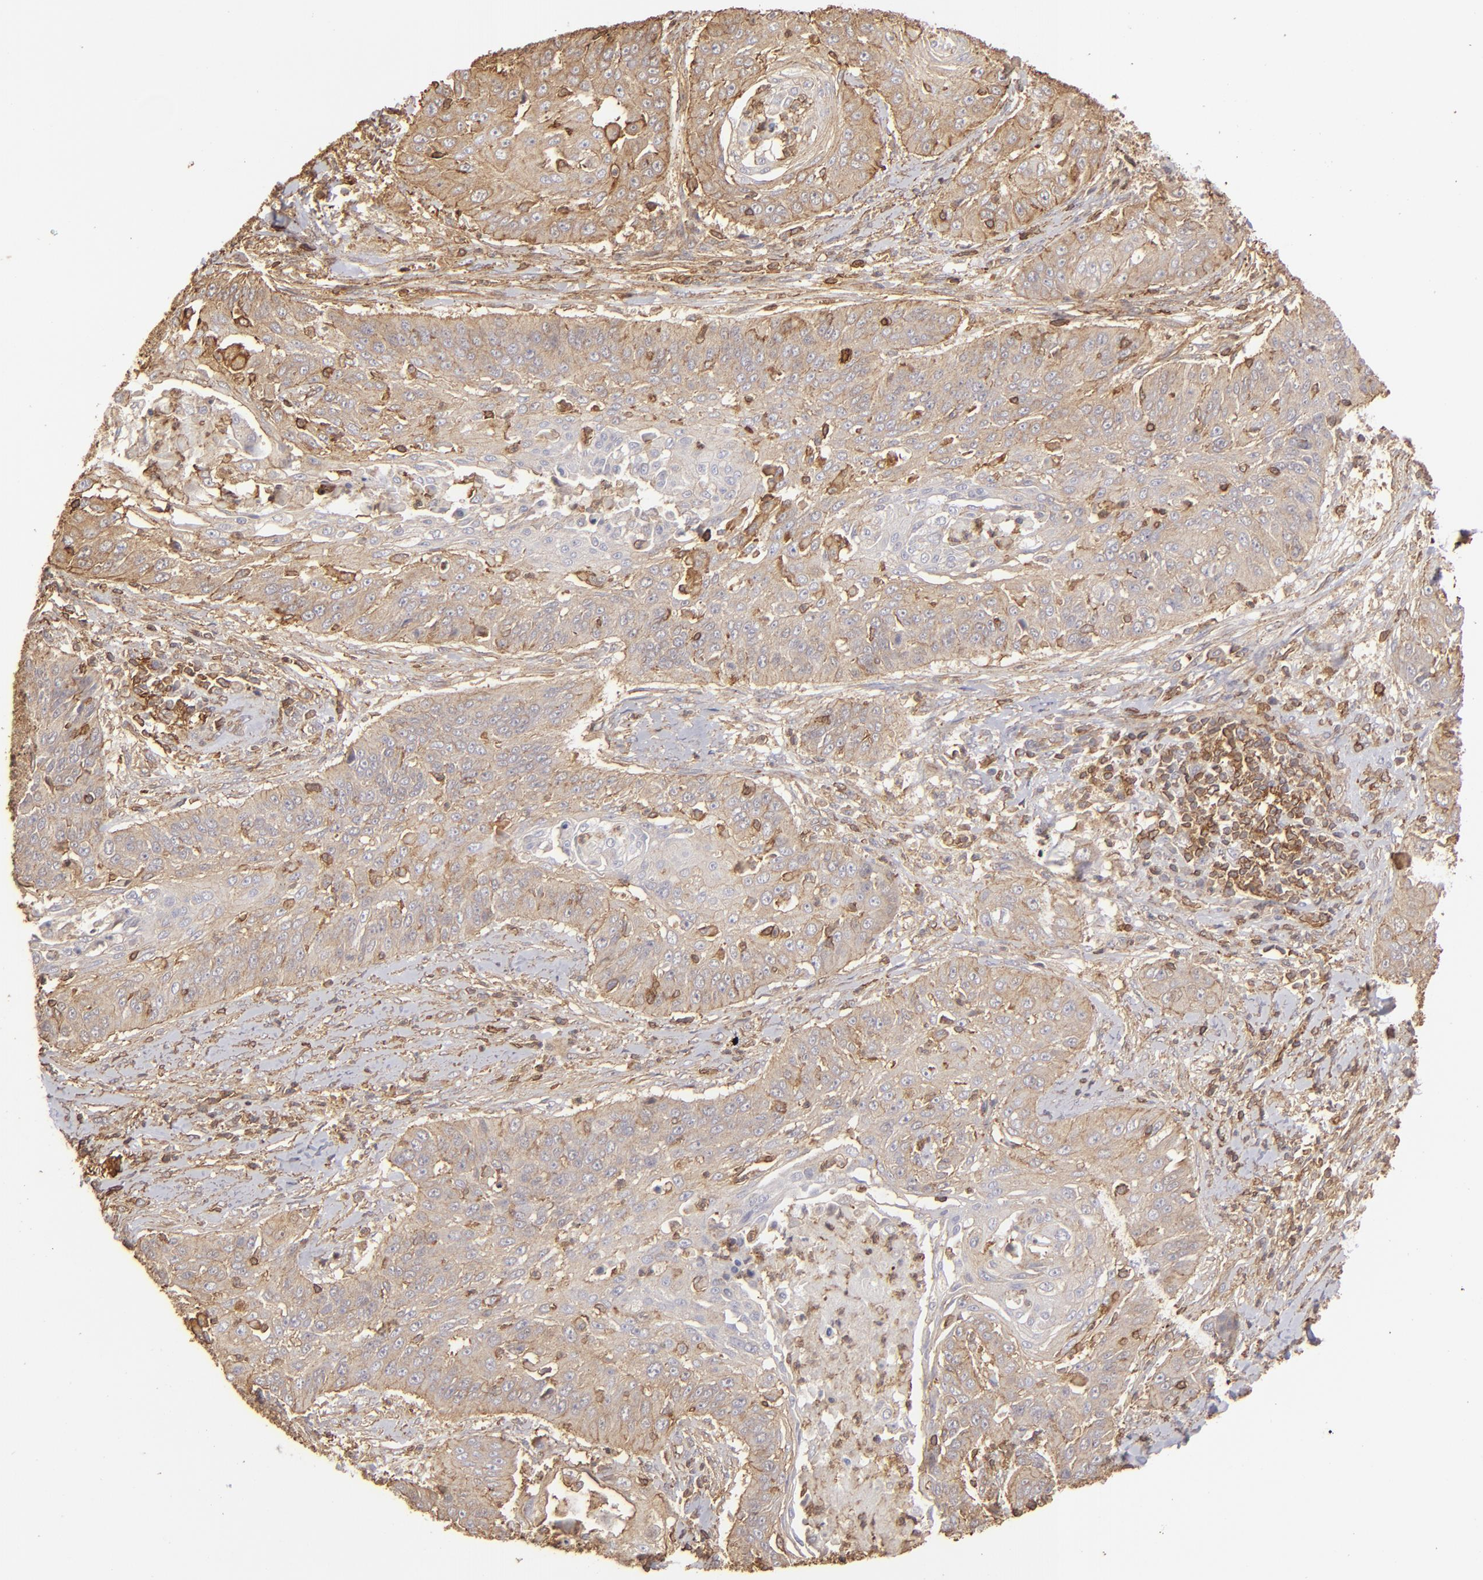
{"staining": {"intensity": "weak", "quantity": ">75%", "location": "cytoplasmic/membranous"}, "tissue": "cervical cancer", "cell_type": "Tumor cells", "image_type": "cancer", "snomed": [{"axis": "morphology", "description": "Squamous cell carcinoma, NOS"}, {"axis": "topography", "description": "Cervix"}], "caption": "Protein expression analysis of human squamous cell carcinoma (cervical) reveals weak cytoplasmic/membranous expression in approximately >75% of tumor cells.", "gene": "ACTB", "patient": {"sex": "female", "age": 64}}